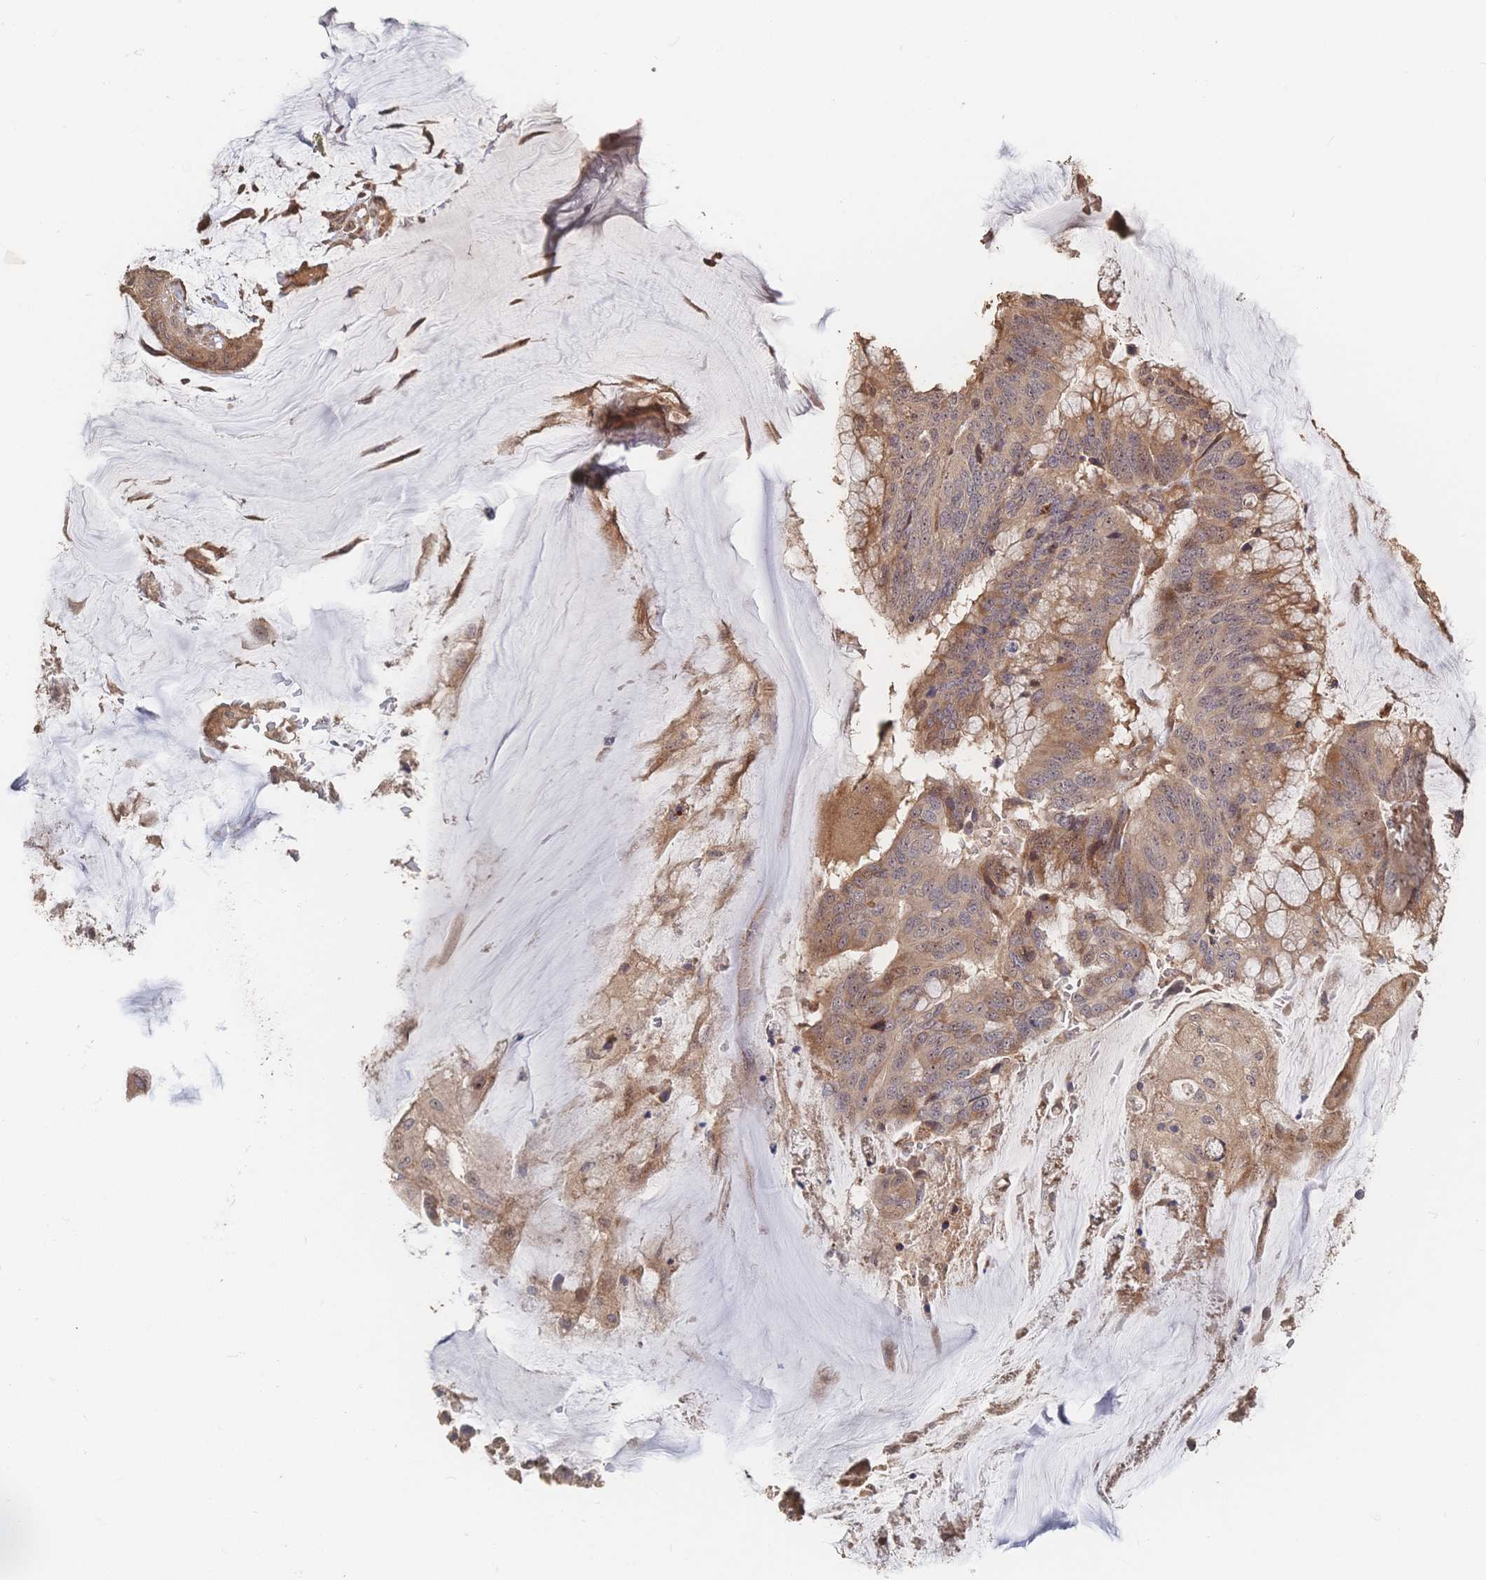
{"staining": {"intensity": "moderate", "quantity": ">75%", "location": "cytoplasmic/membranous,nuclear"}, "tissue": "colorectal cancer", "cell_type": "Tumor cells", "image_type": "cancer", "snomed": [{"axis": "morphology", "description": "Adenocarcinoma, NOS"}, {"axis": "topography", "description": "Rectum"}], "caption": "A photomicrograph of human colorectal cancer stained for a protein exhibits moderate cytoplasmic/membranous and nuclear brown staining in tumor cells. (brown staining indicates protein expression, while blue staining denotes nuclei).", "gene": "DNAJA4", "patient": {"sex": "female", "age": 59}}